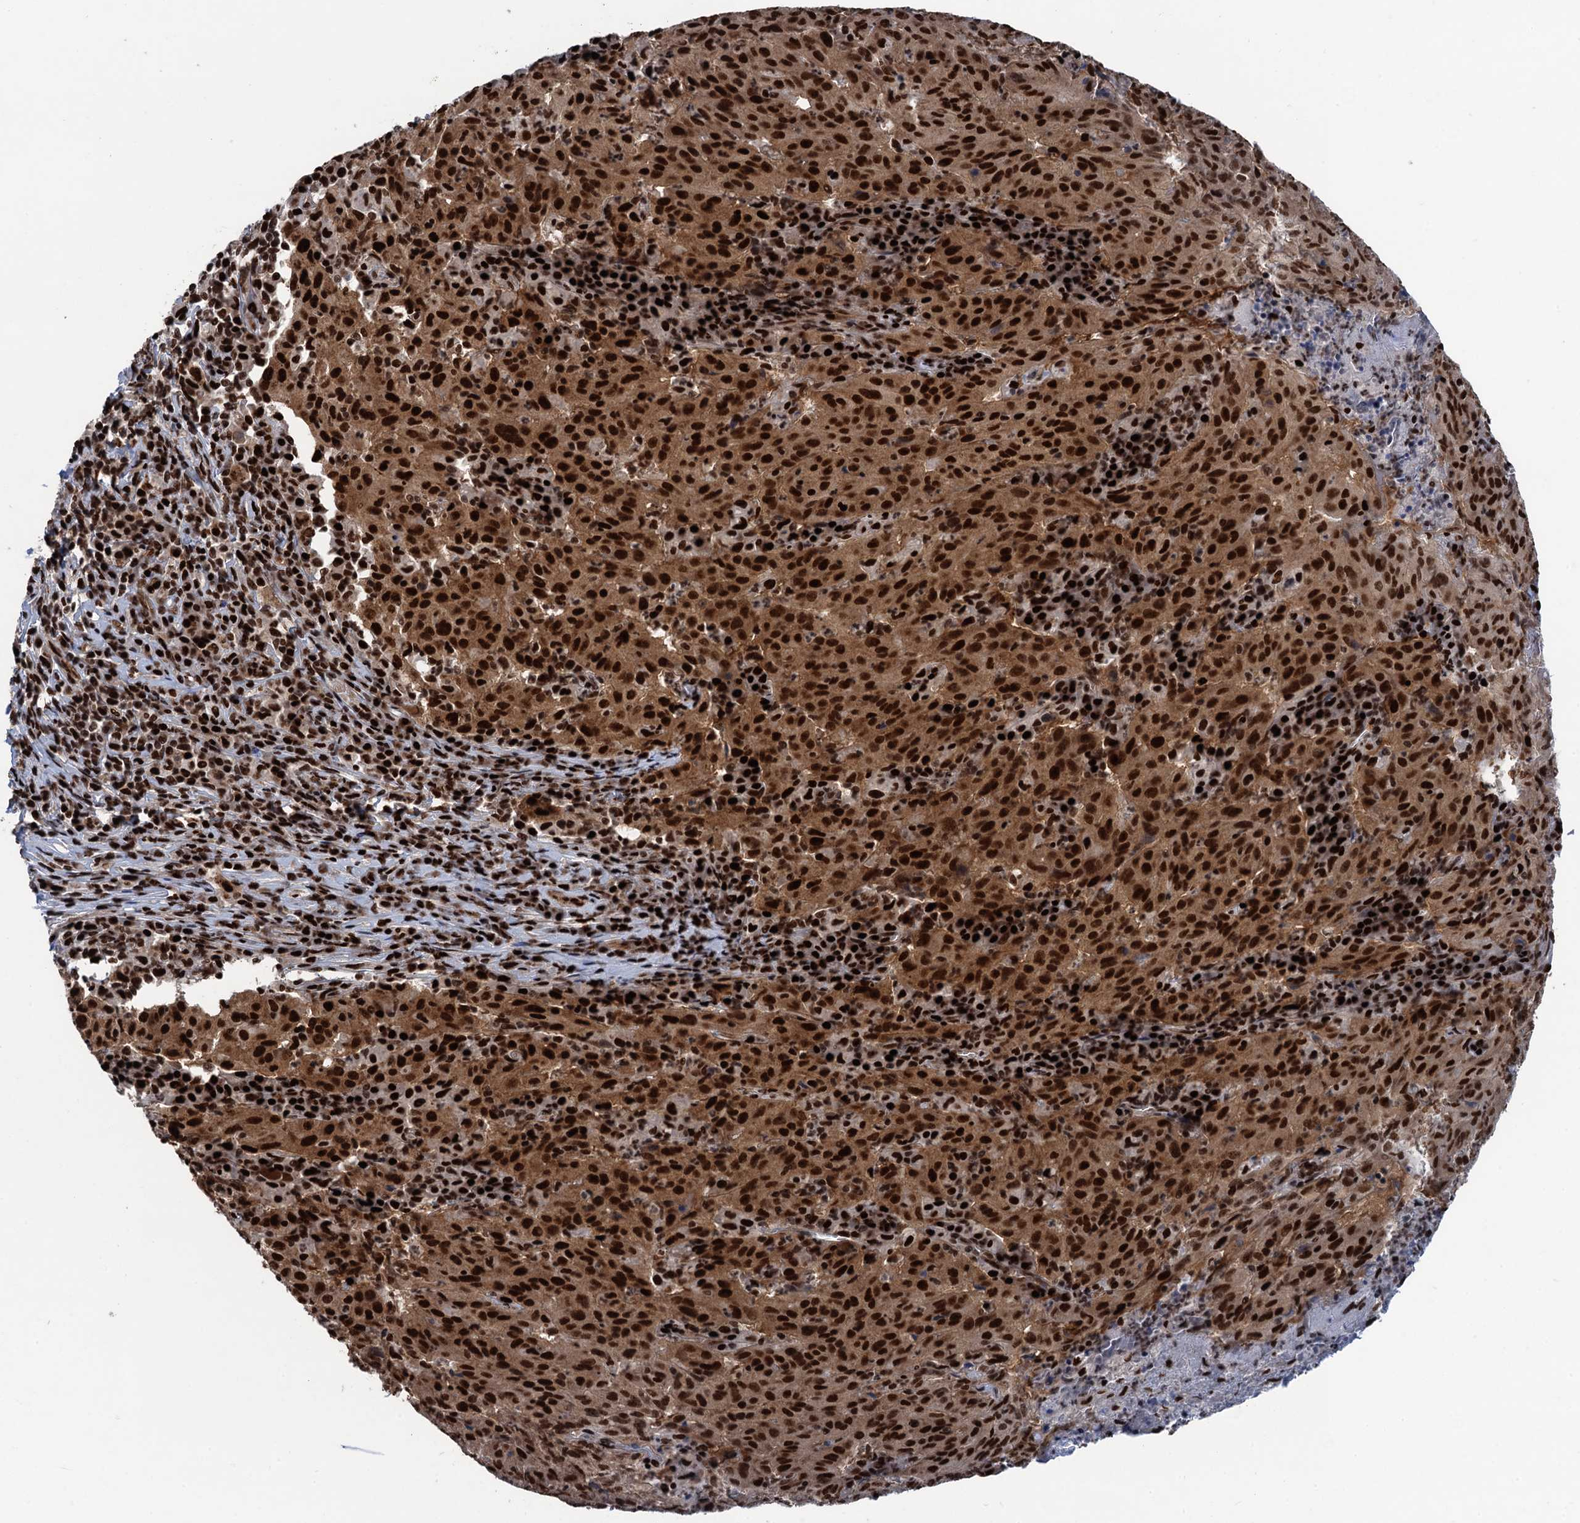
{"staining": {"intensity": "strong", "quantity": ">75%", "location": "cytoplasmic/membranous,nuclear"}, "tissue": "pancreatic cancer", "cell_type": "Tumor cells", "image_type": "cancer", "snomed": [{"axis": "morphology", "description": "Adenocarcinoma, NOS"}, {"axis": "topography", "description": "Pancreas"}], "caption": "IHC micrograph of neoplastic tissue: pancreatic cancer stained using immunohistochemistry displays high levels of strong protein expression localized specifically in the cytoplasmic/membranous and nuclear of tumor cells, appearing as a cytoplasmic/membranous and nuclear brown color.", "gene": "PPP4R1", "patient": {"sex": "male", "age": 63}}